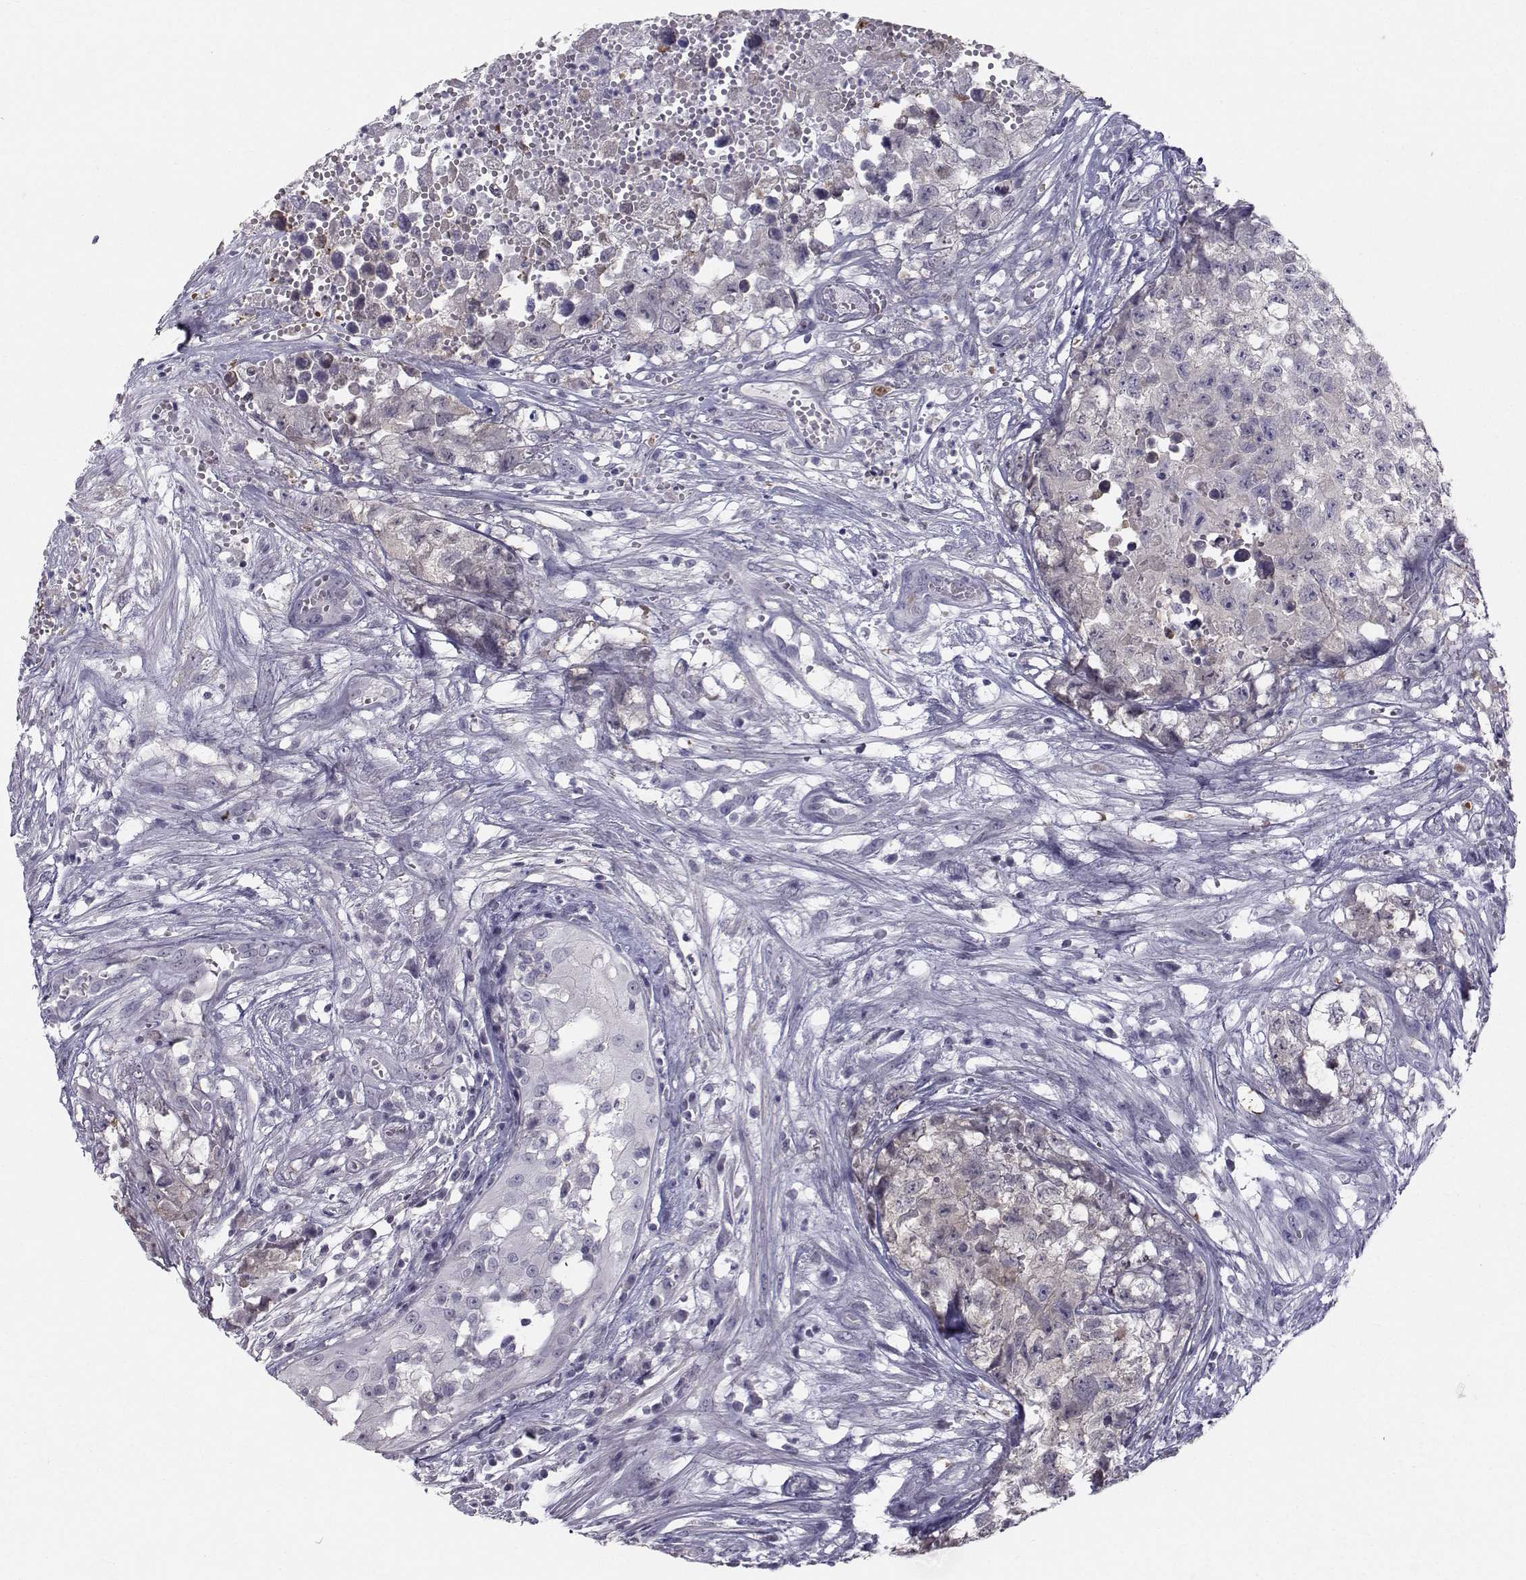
{"staining": {"intensity": "negative", "quantity": "none", "location": "none"}, "tissue": "testis cancer", "cell_type": "Tumor cells", "image_type": "cancer", "snomed": [{"axis": "morphology", "description": "Seminoma, NOS"}, {"axis": "morphology", "description": "Carcinoma, Embryonal, NOS"}, {"axis": "topography", "description": "Testis"}], "caption": "An immunohistochemistry (IHC) micrograph of testis cancer is shown. There is no staining in tumor cells of testis cancer. (Immunohistochemistry, brightfield microscopy, high magnification).", "gene": "SPDYE4", "patient": {"sex": "male", "age": 22}}